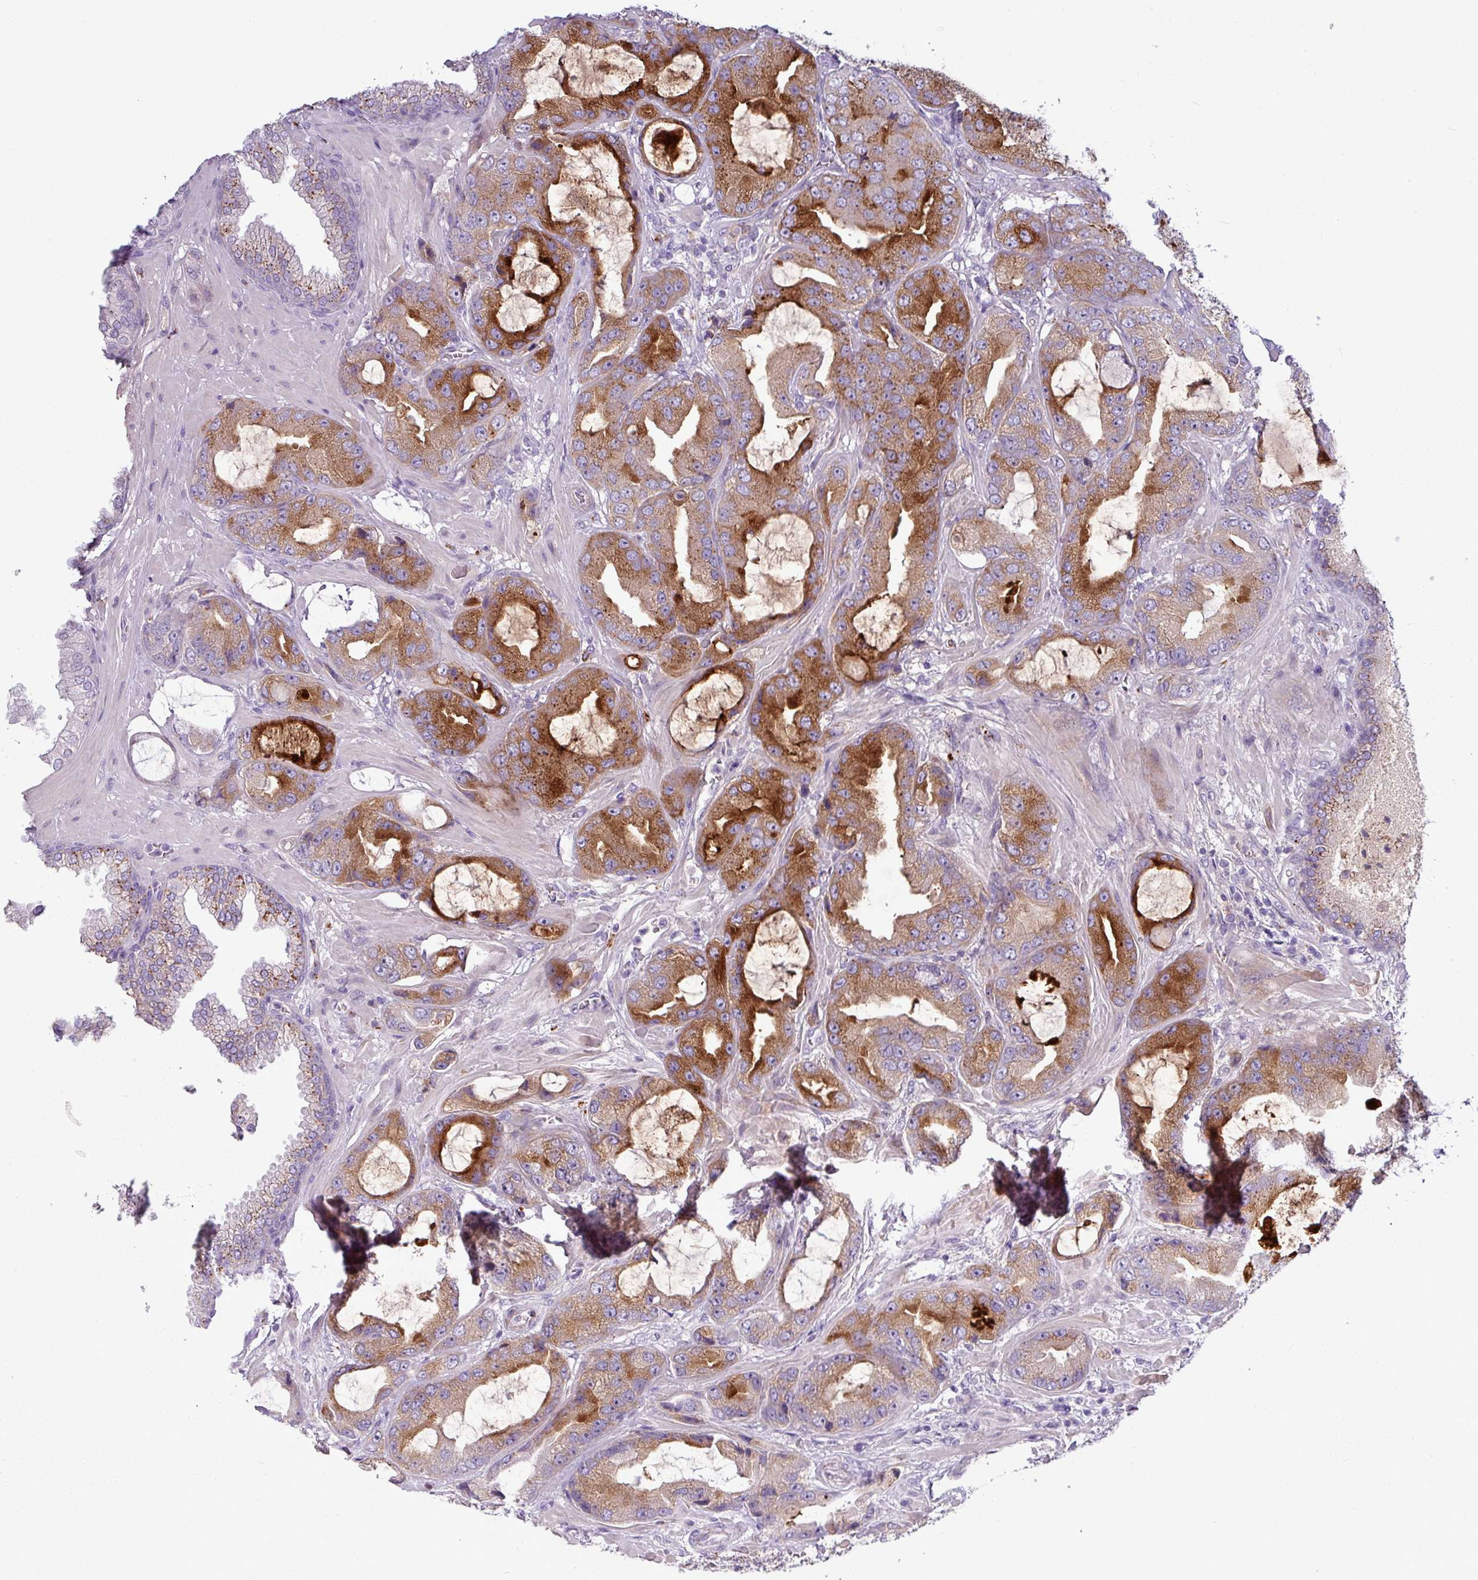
{"staining": {"intensity": "moderate", "quantity": ">75%", "location": "cytoplasmic/membranous"}, "tissue": "prostate cancer", "cell_type": "Tumor cells", "image_type": "cancer", "snomed": [{"axis": "morphology", "description": "Adenocarcinoma, High grade"}, {"axis": "topography", "description": "Prostate"}], "caption": "Human high-grade adenocarcinoma (prostate) stained with a brown dye reveals moderate cytoplasmic/membranous positive staining in approximately >75% of tumor cells.", "gene": "C4B", "patient": {"sex": "male", "age": 68}}